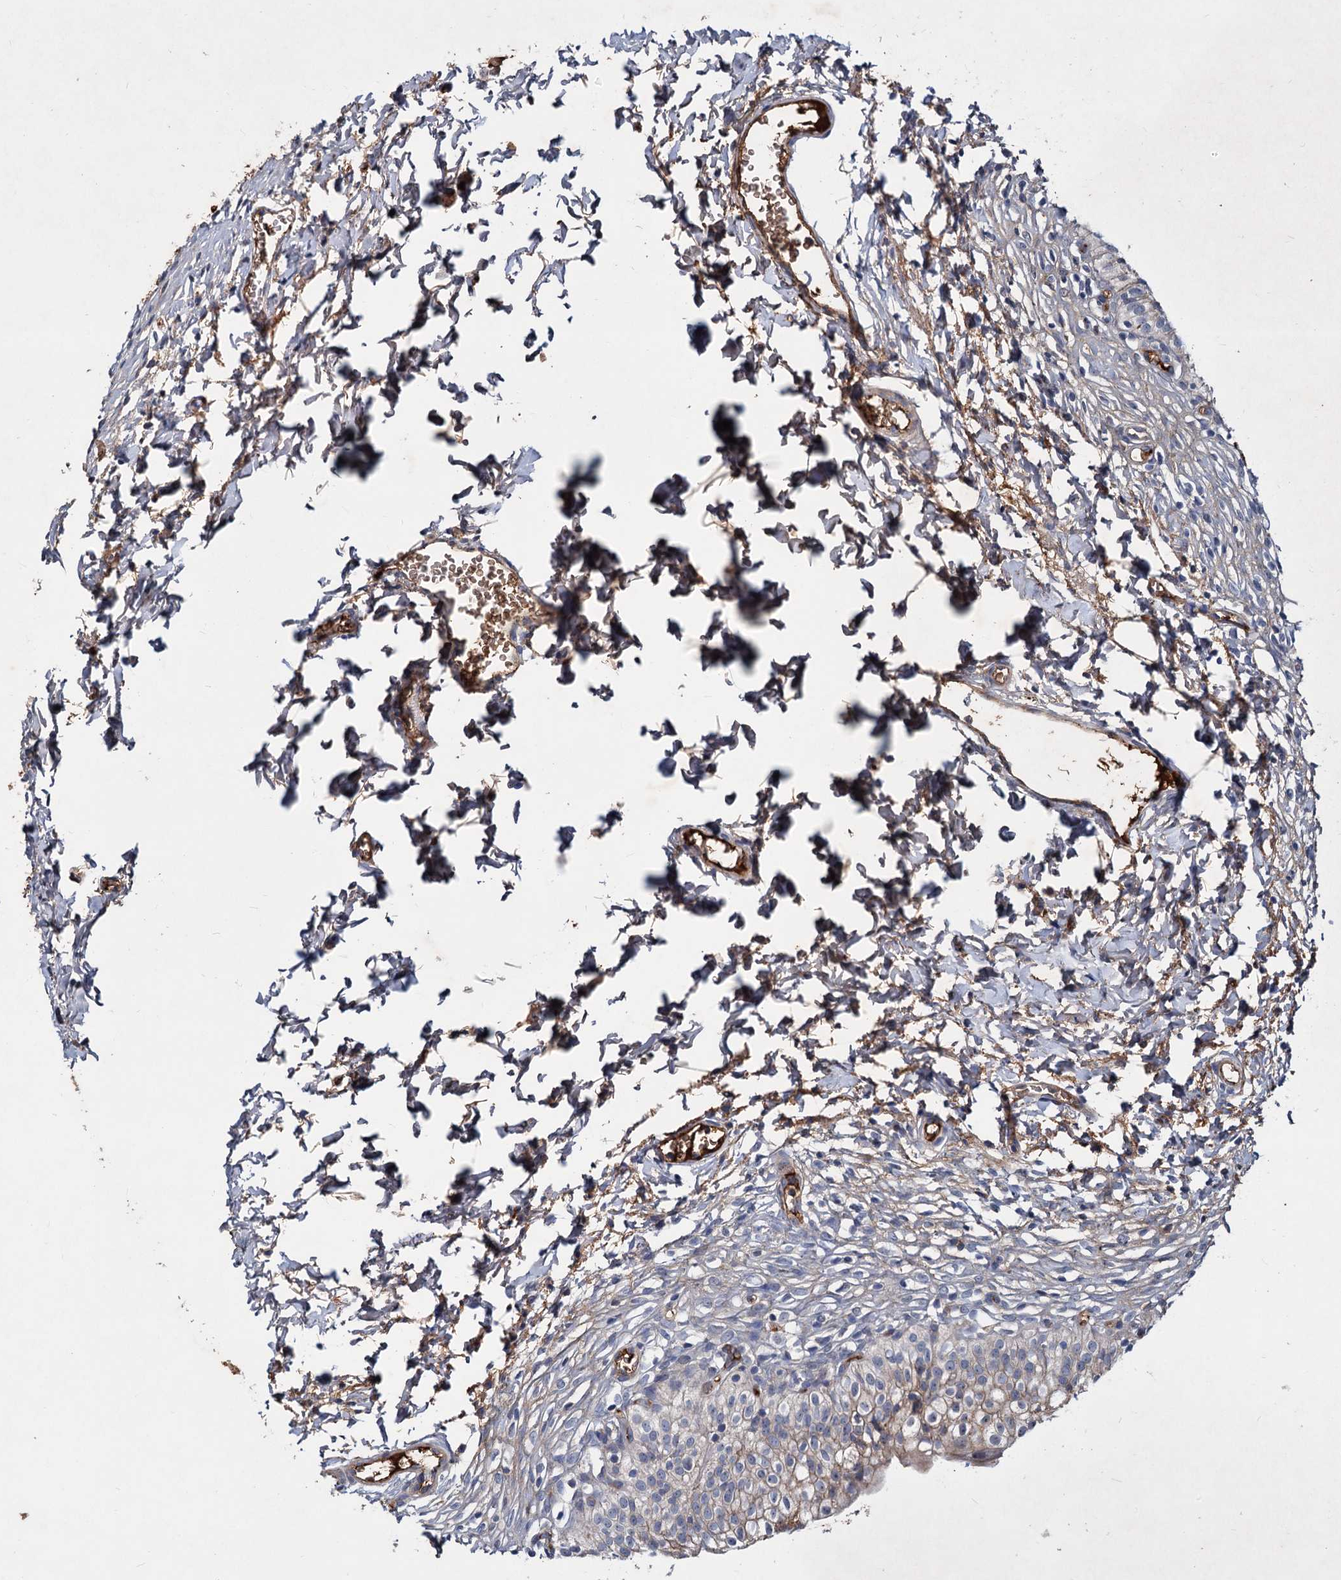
{"staining": {"intensity": "strong", "quantity": "25%-75%", "location": "cytoplasmic/membranous"}, "tissue": "urinary bladder", "cell_type": "Urothelial cells", "image_type": "normal", "snomed": [{"axis": "morphology", "description": "Normal tissue, NOS"}, {"axis": "topography", "description": "Urinary bladder"}], "caption": "Urothelial cells reveal high levels of strong cytoplasmic/membranous expression in approximately 25%-75% of cells in benign human urinary bladder. (DAB (3,3'-diaminobenzidine) = brown stain, brightfield microscopy at high magnification).", "gene": "CHRD", "patient": {"sex": "male", "age": 55}}